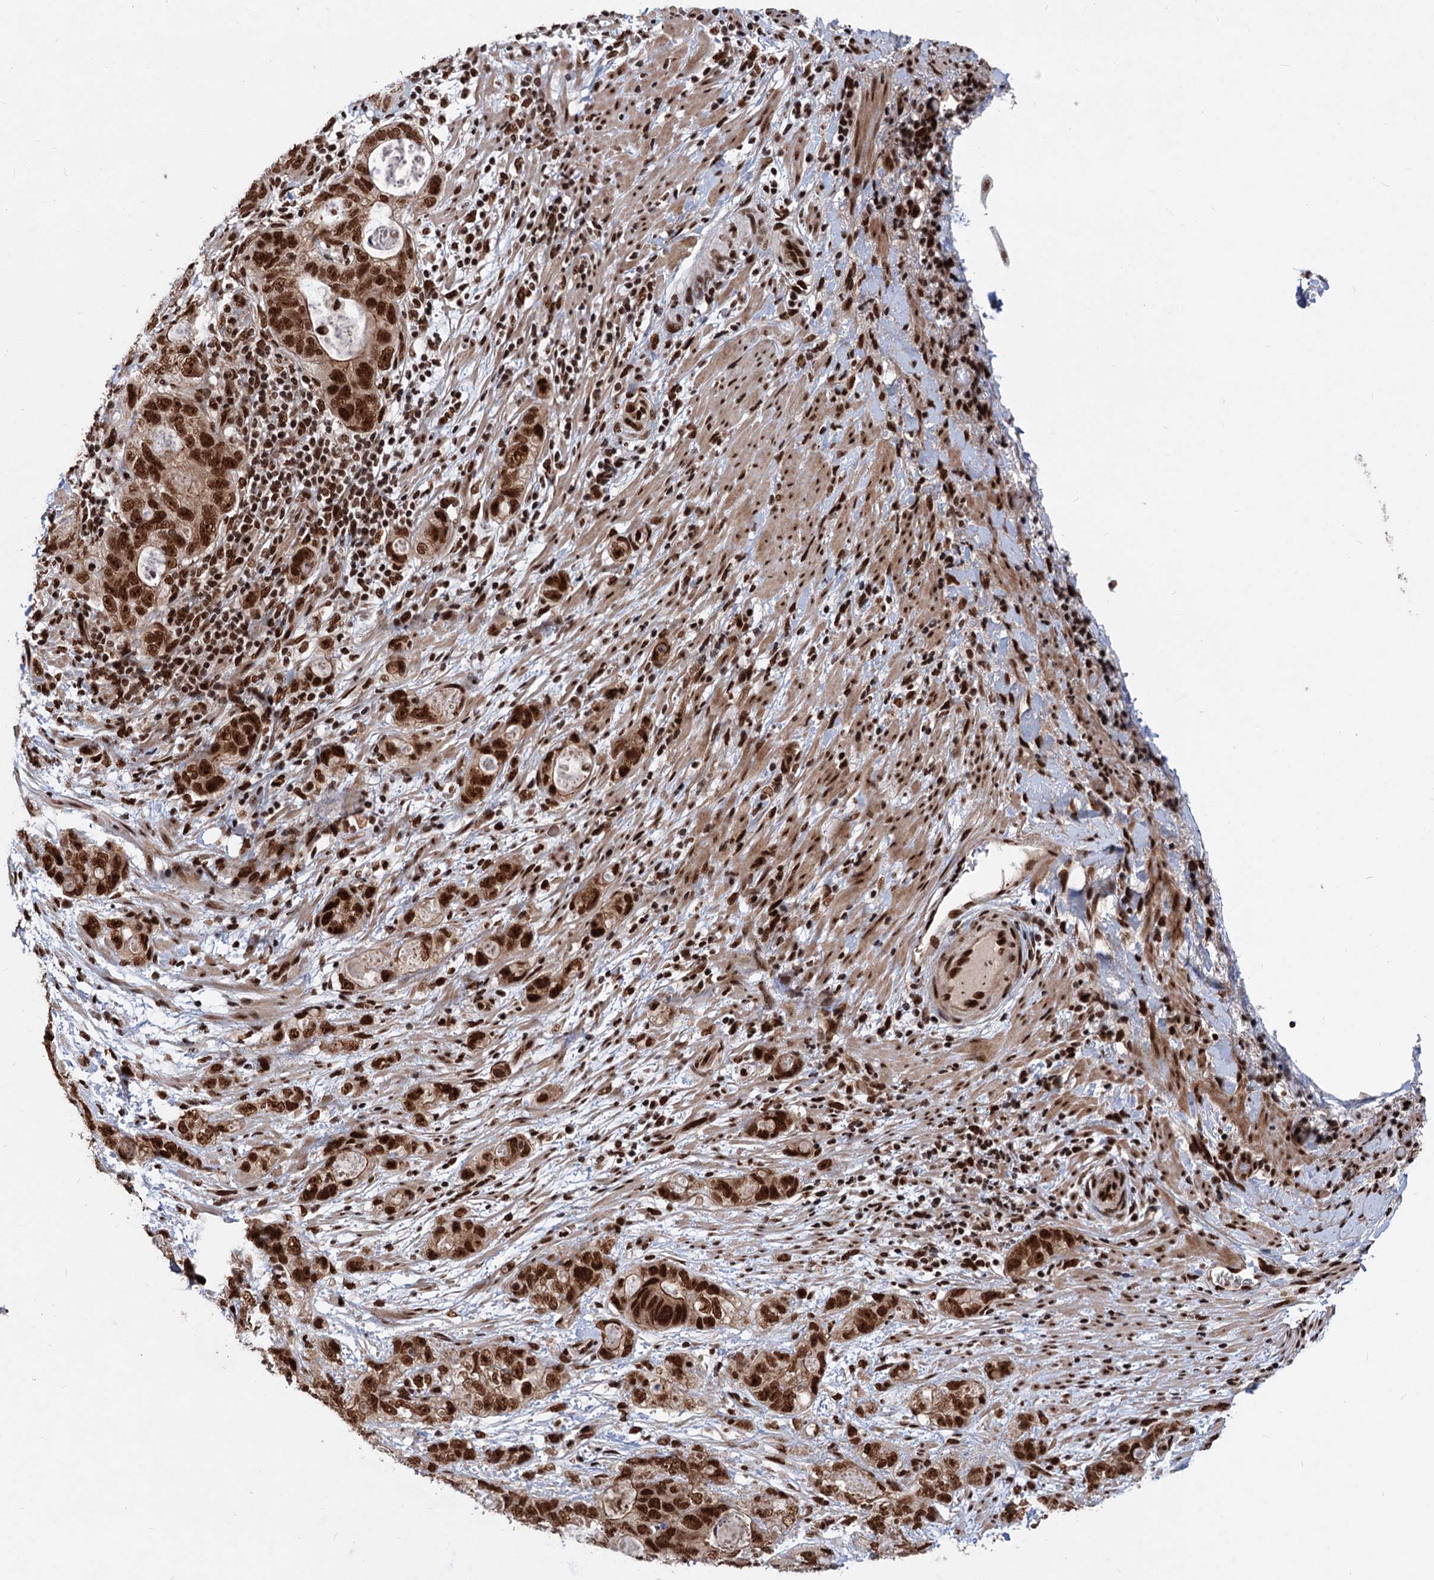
{"staining": {"intensity": "strong", "quantity": ">75%", "location": "cytoplasmic/membranous,nuclear"}, "tissue": "stomach cancer", "cell_type": "Tumor cells", "image_type": "cancer", "snomed": [{"axis": "morphology", "description": "Normal tissue, NOS"}, {"axis": "morphology", "description": "Adenocarcinoma, NOS"}, {"axis": "topography", "description": "Stomach"}], "caption": "The immunohistochemical stain shows strong cytoplasmic/membranous and nuclear expression in tumor cells of stomach cancer (adenocarcinoma) tissue. (DAB (3,3'-diaminobenzidine) = brown stain, brightfield microscopy at high magnification).", "gene": "MAML1", "patient": {"sex": "female", "age": 89}}